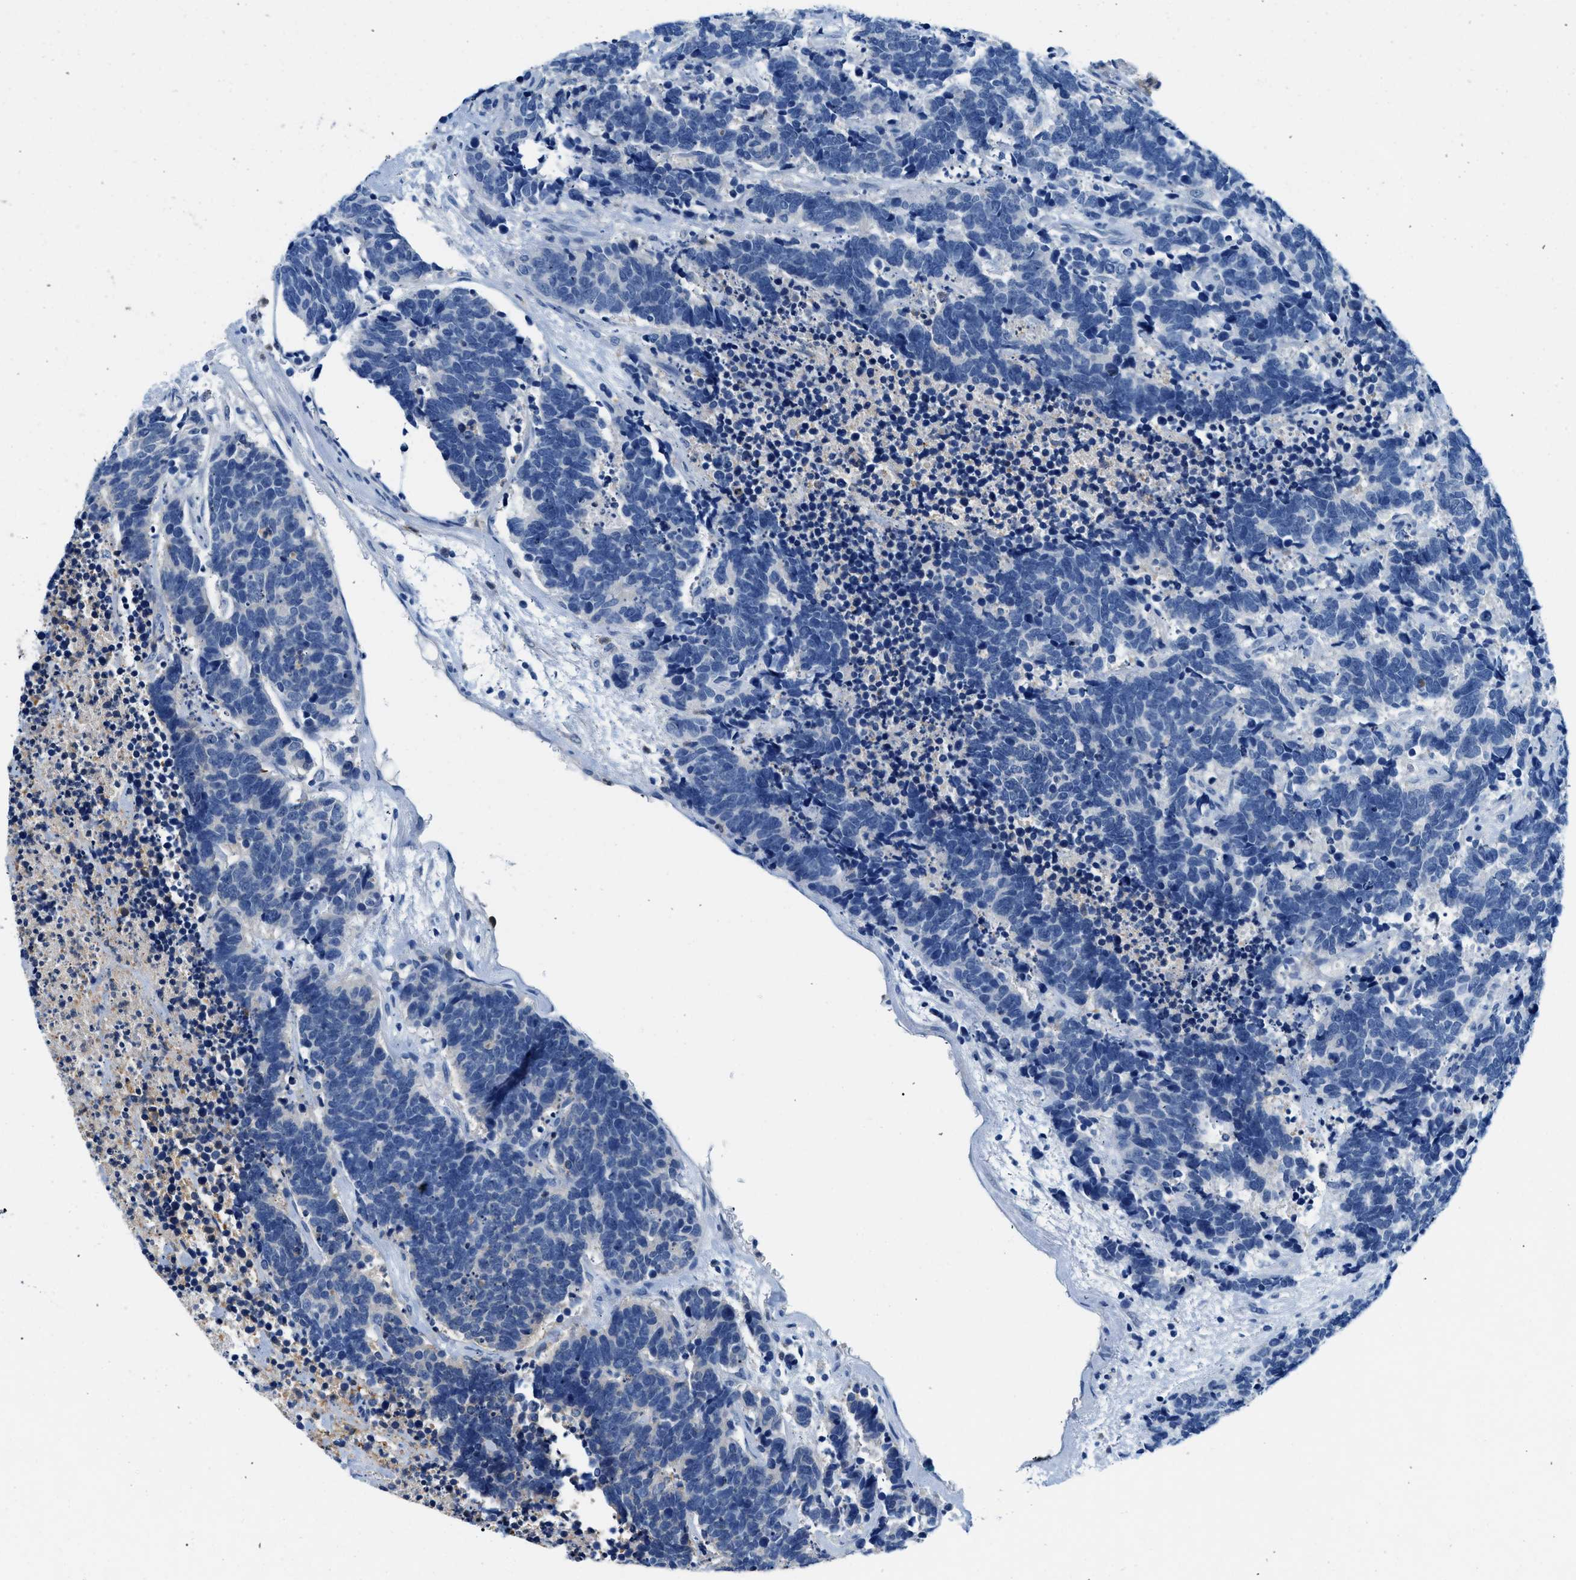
{"staining": {"intensity": "negative", "quantity": "none", "location": "none"}, "tissue": "carcinoid", "cell_type": "Tumor cells", "image_type": "cancer", "snomed": [{"axis": "morphology", "description": "Carcinoma, NOS"}, {"axis": "morphology", "description": "Carcinoid, malignant, NOS"}, {"axis": "topography", "description": "Urinary bladder"}], "caption": "The micrograph demonstrates no significant expression in tumor cells of malignant carcinoid.", "gene": "FADS6", "patient": {"sex": "male", "age": 57}}